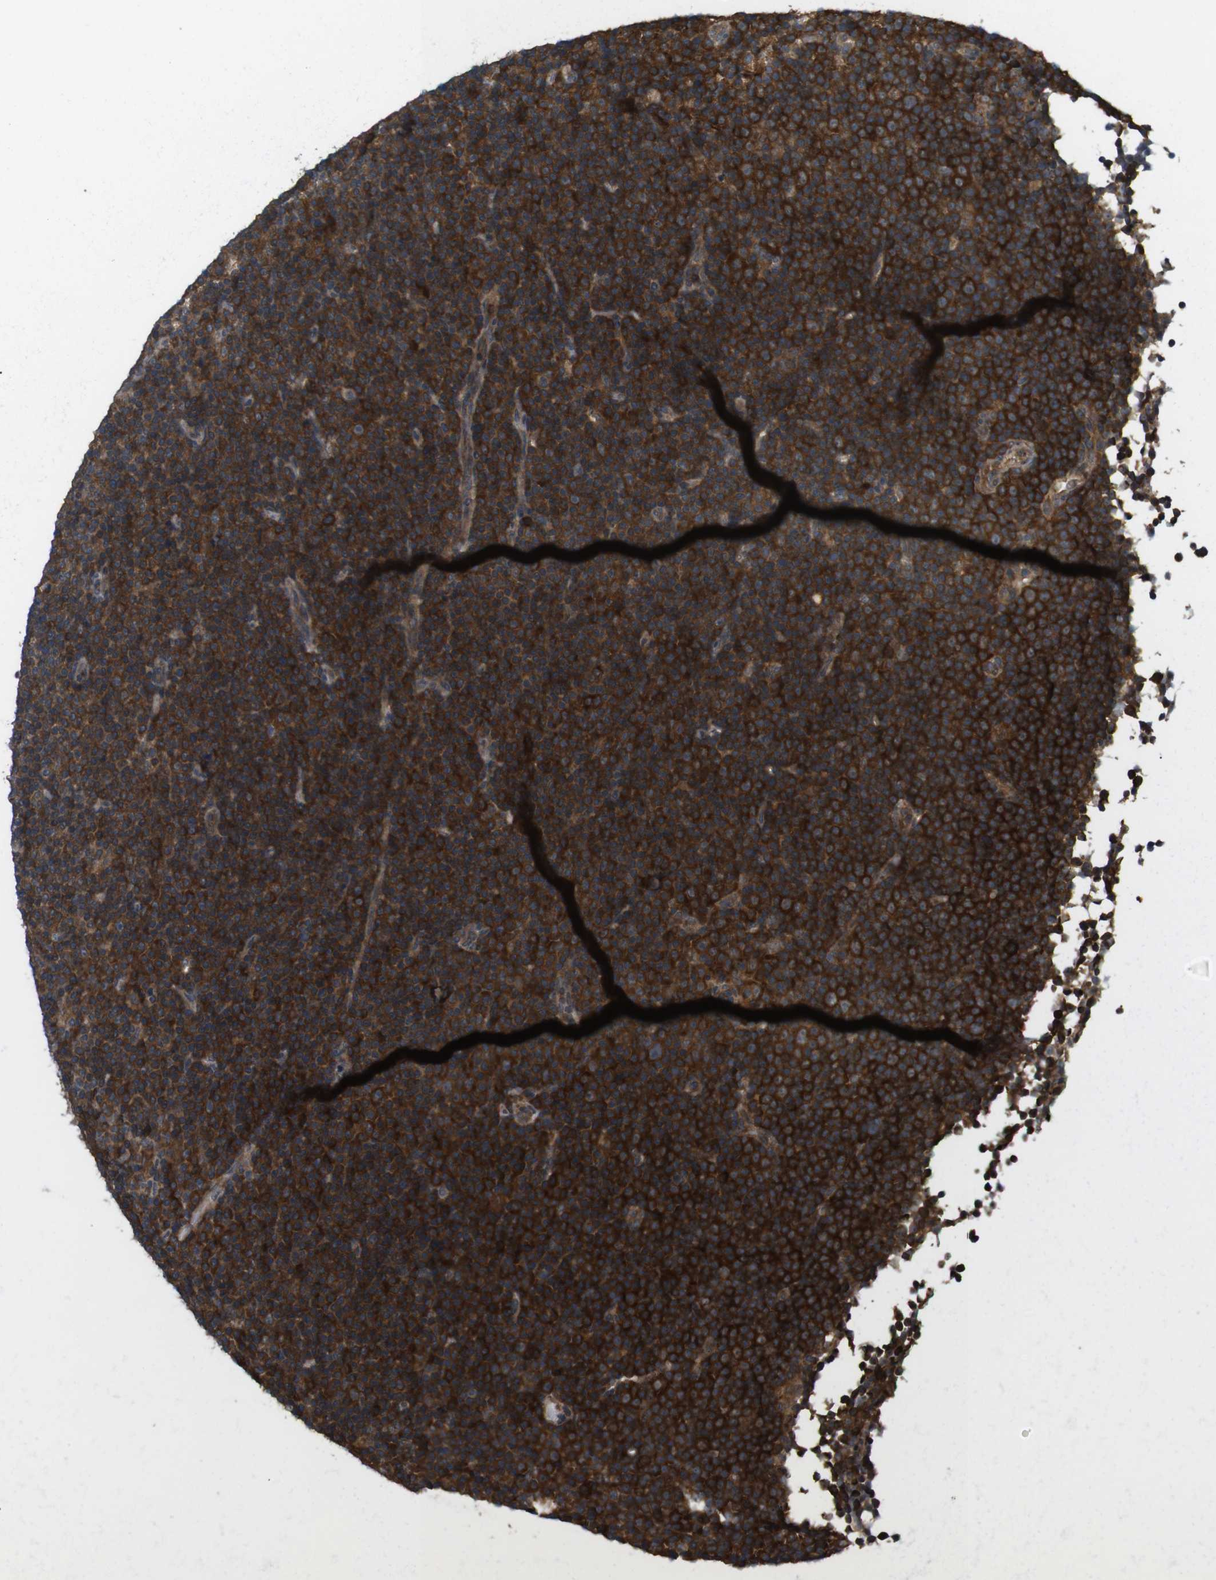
{"staining": {"intensity": "strong", "quantity": ">75%", "location": "cytoplasmic/membranous"}, "tissue": "lymphoma", "cell_type": "Tumor cells", "image_type": "cancer", "snomed": [{"axis": "morphology", "description": "Malignant lymphoma, non-Hodgkin's type, Low grade"}, {"axis": "topography", "description": "Lymph node"}], "caption": "A brown stain highlights strong cytoplasmic/membranous staining of a protein in lymphoma tumor cells.", "gene": "NFKBIE", "patient": {"sex": "female", "age": 67}}